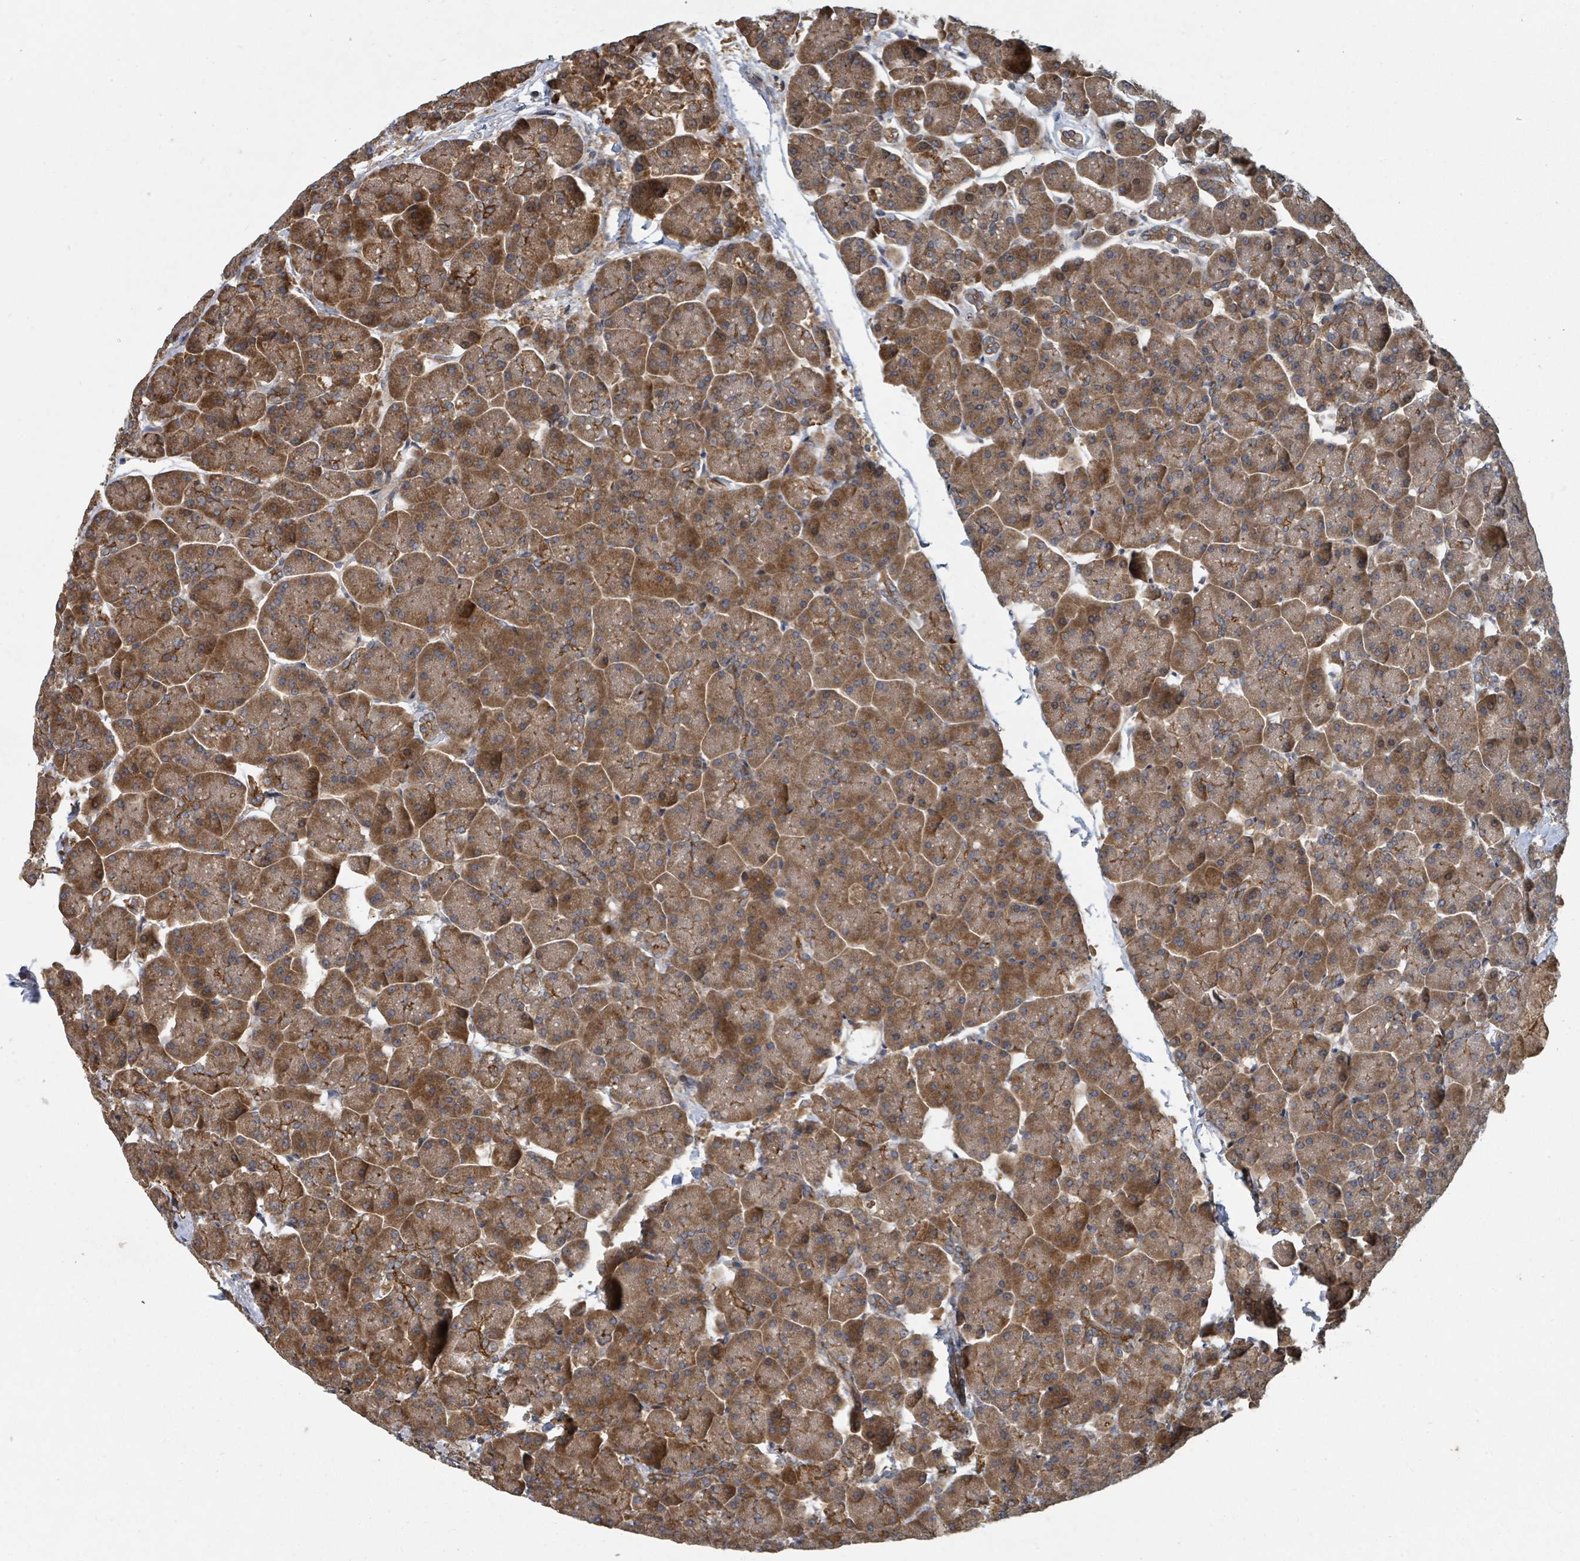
{"staining": {"intensity": "strong", "quantity": ">75%", "location": "cytoplasmic/membranous"}, "tissue": "pancreas", "cell_type": "Exocrine glandular cells", "image_type": "normal", "snomed": [{"axis": "morphology", "description": "Normal tissue, NOS"}, {"axis": "topography", "description": "Pancreas"}, {"axis": "topography", "description": "Peripheral nerve tissue"}], "caption": "An image of human pancreas stained for a protein exhibits strong cytoplasmic/membranous brown staining in exocrine glandular cells. (IHC, brightfield microscopy, high magnification).", "gene": "DPM1", "patient": {"sex": "male", "age": 54}}